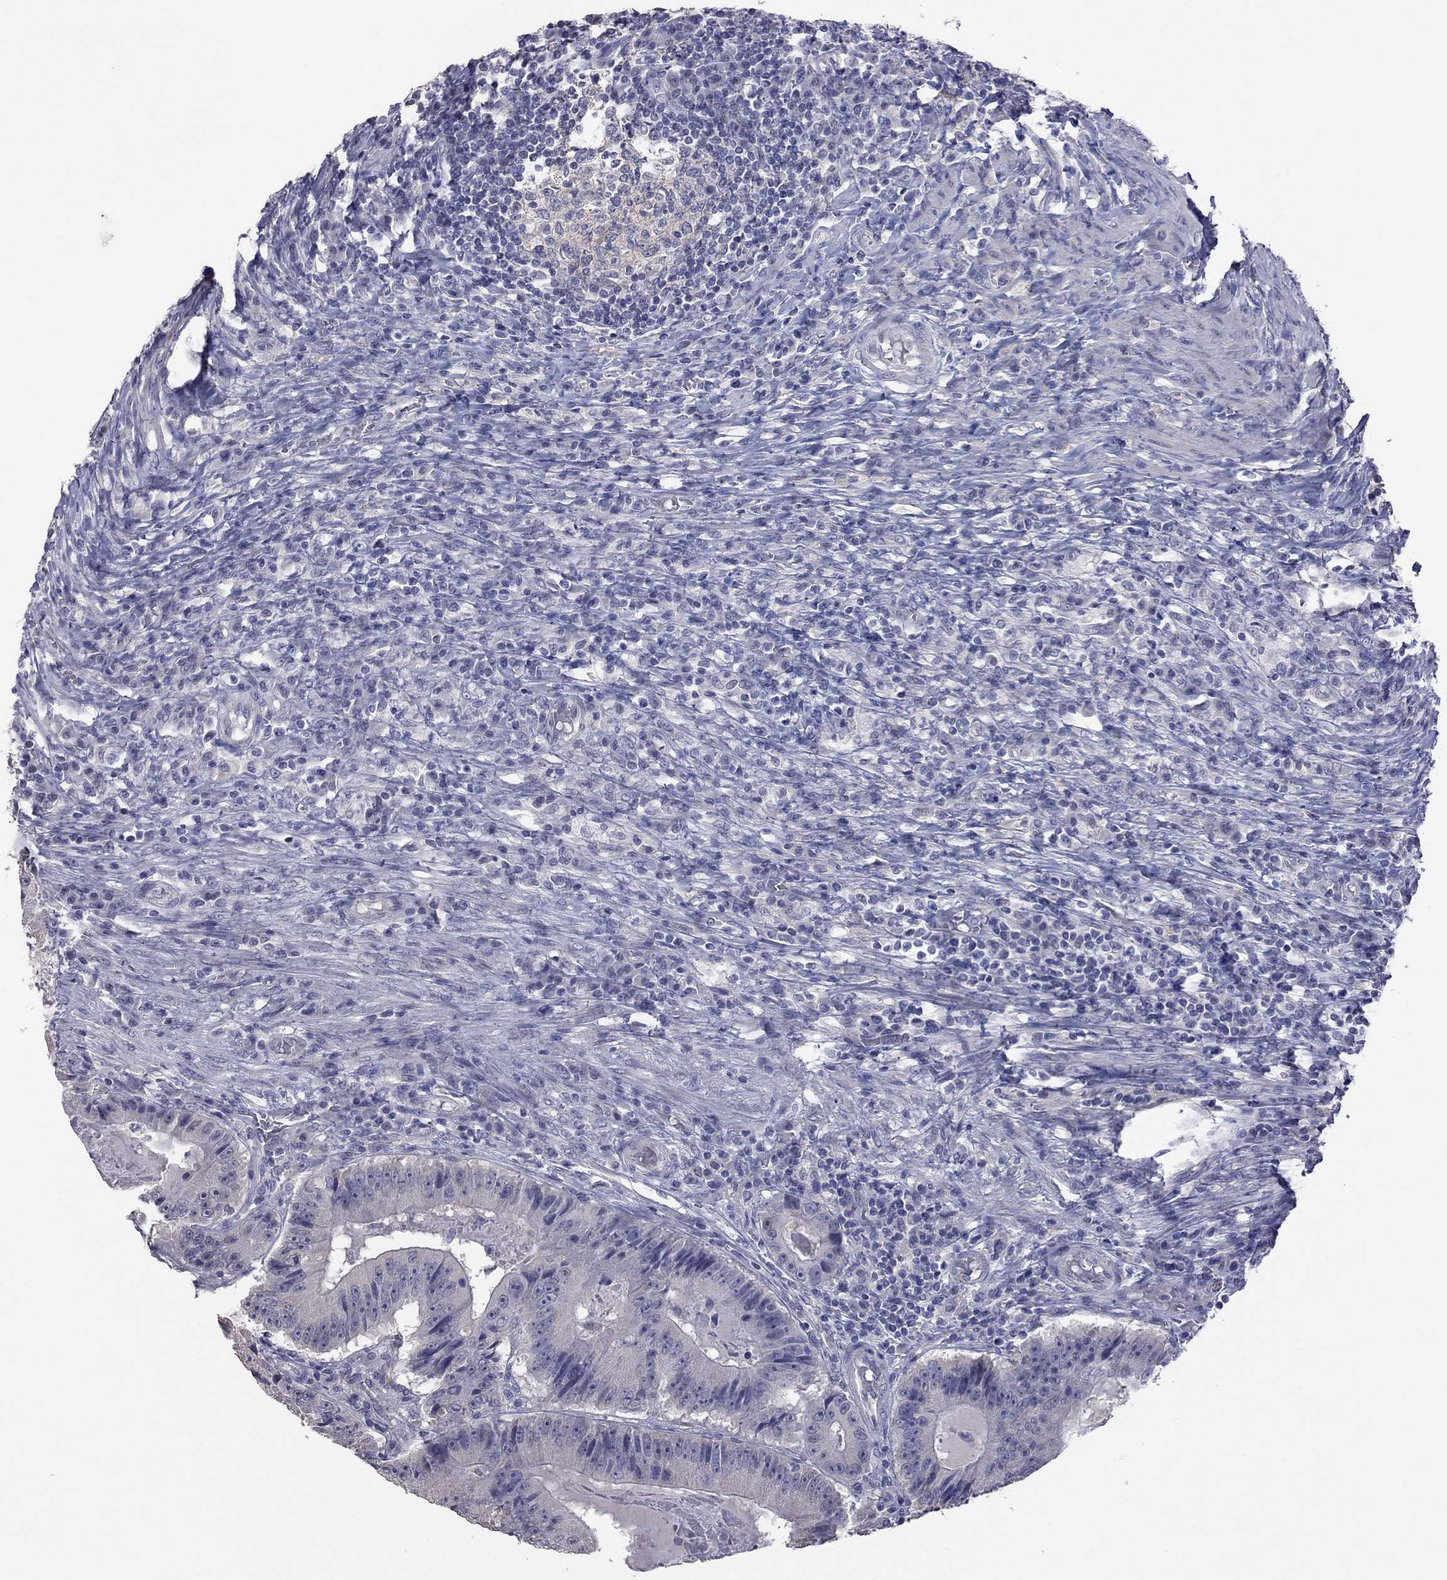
{"staining": {"intensity": "negative", "quantity": "none", "location": "none"}, "tissue": "colorectal cancer", "cell_type": "Tumor cells", "image_type": "cancer", "snomed": [{"axis": "morphology", "description": "Adenocarcinoma, NOS"}, {"axis": "topography", "description": "Colon"}], "caption": "This is an immunohistochemistry (IHC) histopathology image of human colorectal cancer. There is no expression in tumor cells.", "gene": "HYLS1", "patient": {"sex": "female", "age": 86}}